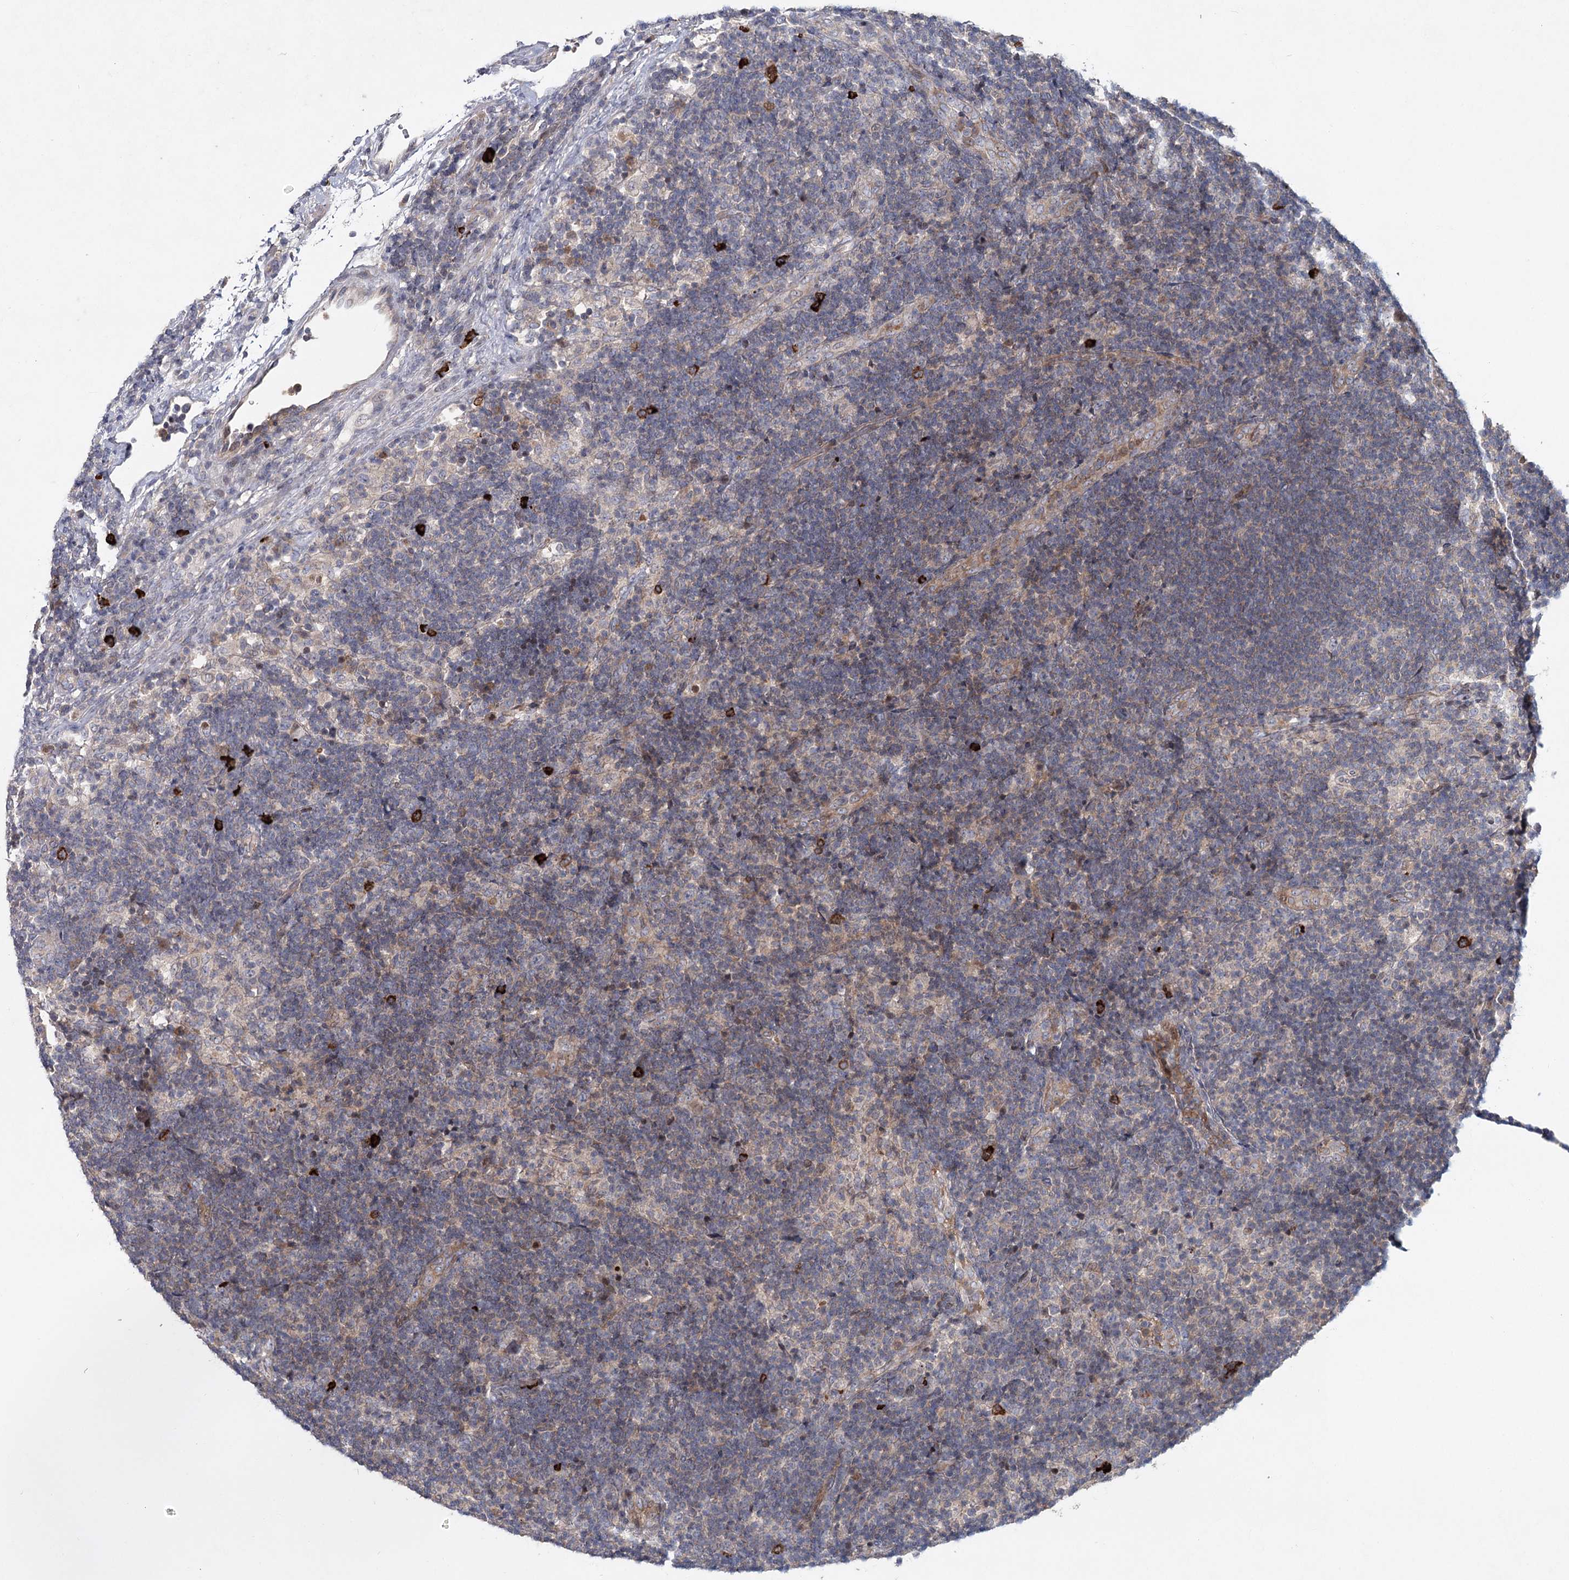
{"staining": {"intensity": "weak", "quantity": "<25%", "location": "cytoplasmic/membranous"}, "tissue": "lymph node", "cell_type": "Germinal center cells", "image_type": "normal", "snomed": [{"axis": "morphology", "description": "Normal tissue, NOS"}, {"axis": "topography", "description": "Lymph node"}], "caption": "Photomicrograph shows no significant protein positivity in germinal center cells of benign lymph node. The staining was performed using DAB to visualize the protein expression in brown, while the nuclei were stained in blue with hematoxylin (Magnification: 20x).", "gene": "MAP3K13", "patient": {"sex": "female", "age": 22}}